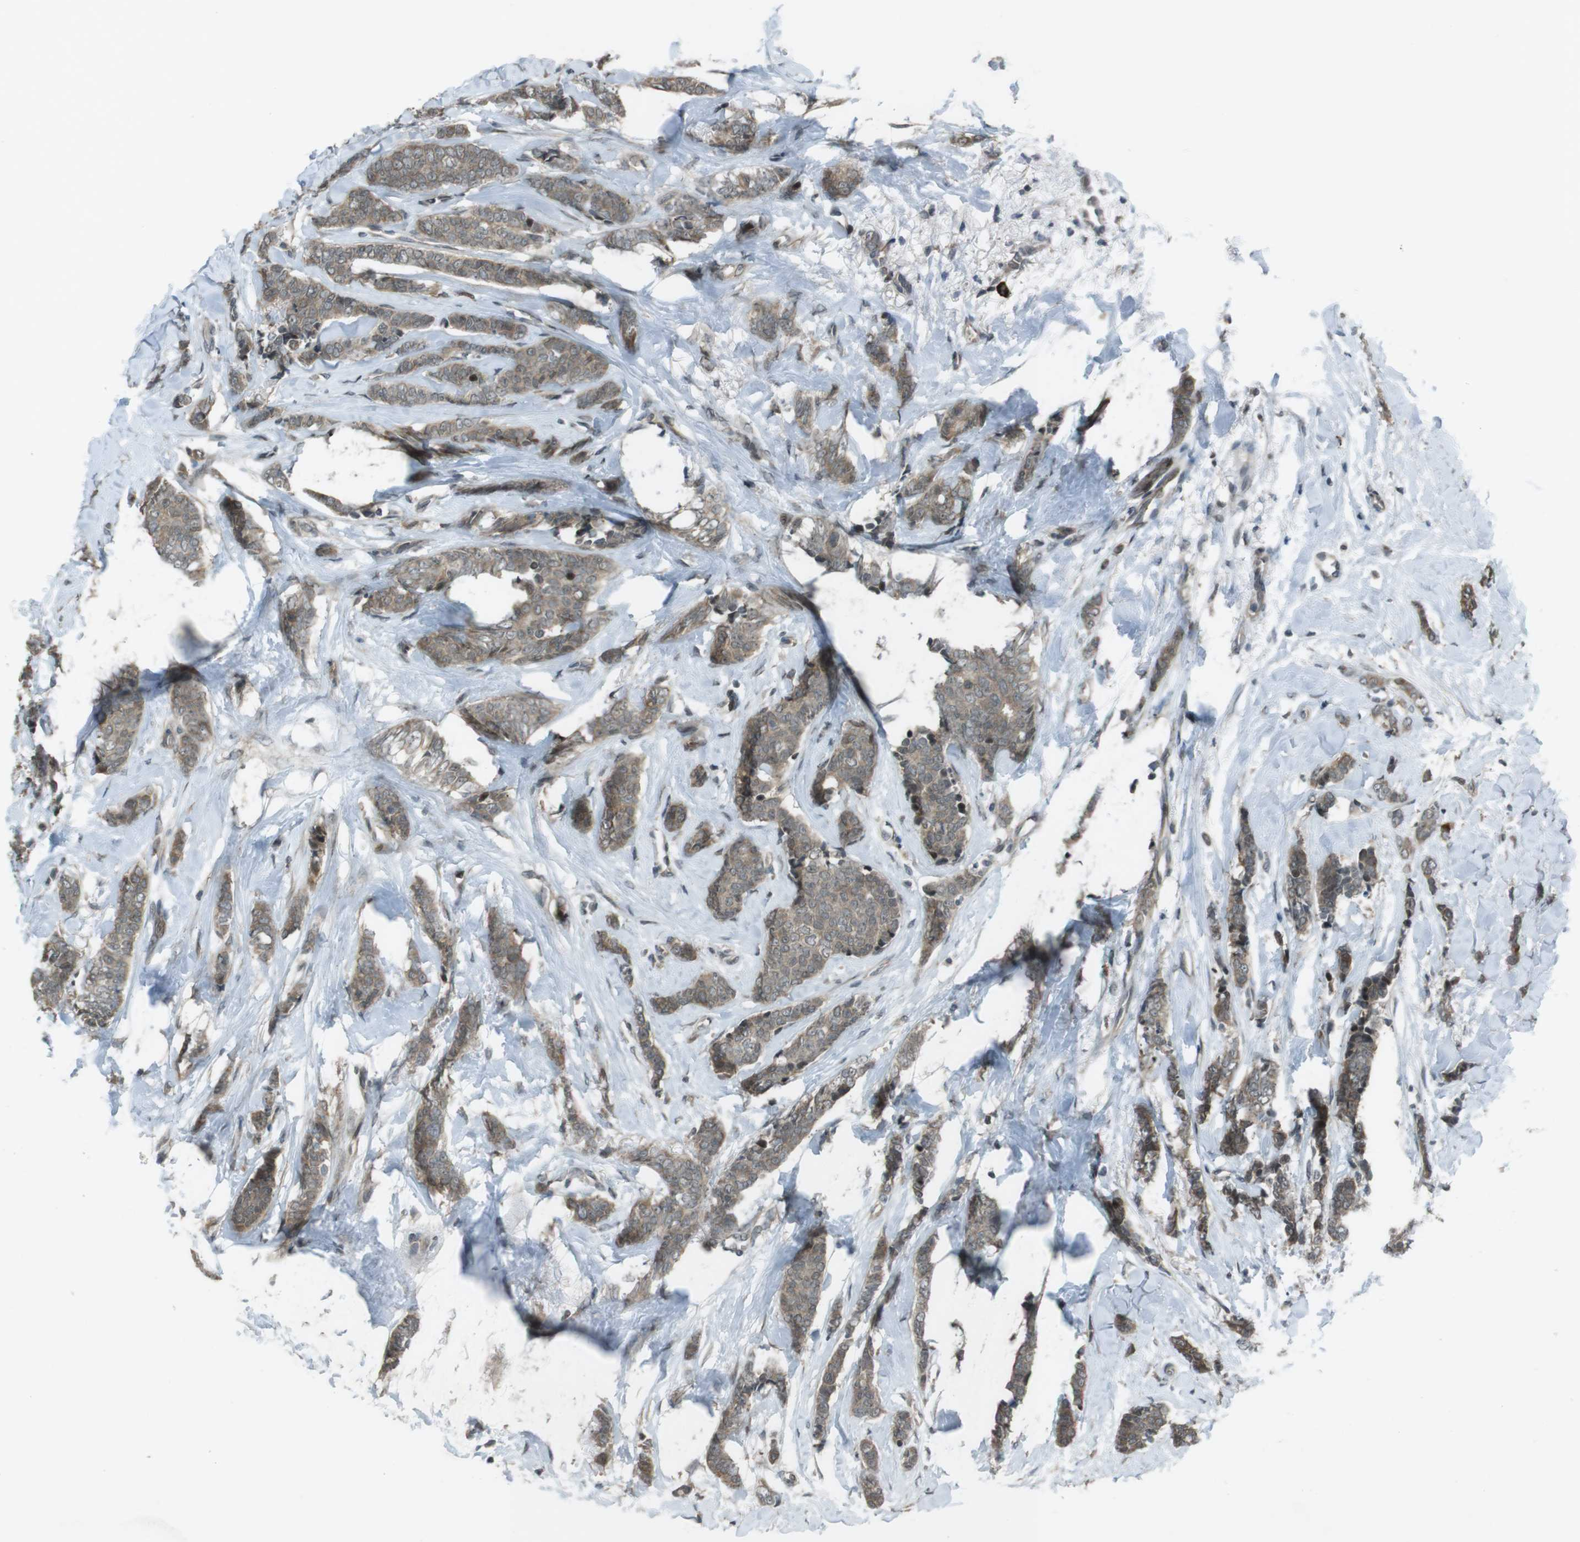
{"staining": {"intensity": "moderate", "quantity": ">75%", "location": "cytoplasmic/membranous,nuclear"}, "tissue": "breast cancer", "cell_type": "Tumor cells", "image_type": "cancer", "snomed": [{"axis": "morphology", "description": "Lobular carcinoma"}, {"axis": "topography", "description": "Skin"}, {"axis": "topography", "description": "Breast"}], "caption": "Immunohistochemistry (IHC) staining of breast cancer, which reveals medium levels of moderate cytoplasmic/membranous and nuclear expression in approximately >75% of tumor cells indicating moderate cytoplasmic/membranous and nuclear protein staining. The staining was performed using DAB (3,3'-diaminobenzidine) (brown) for protein detection and nuclei were counterstained in hematoxylin (blue).", "gene": "SLITRK5", "patient": {"sex": "female", "age": 46}}